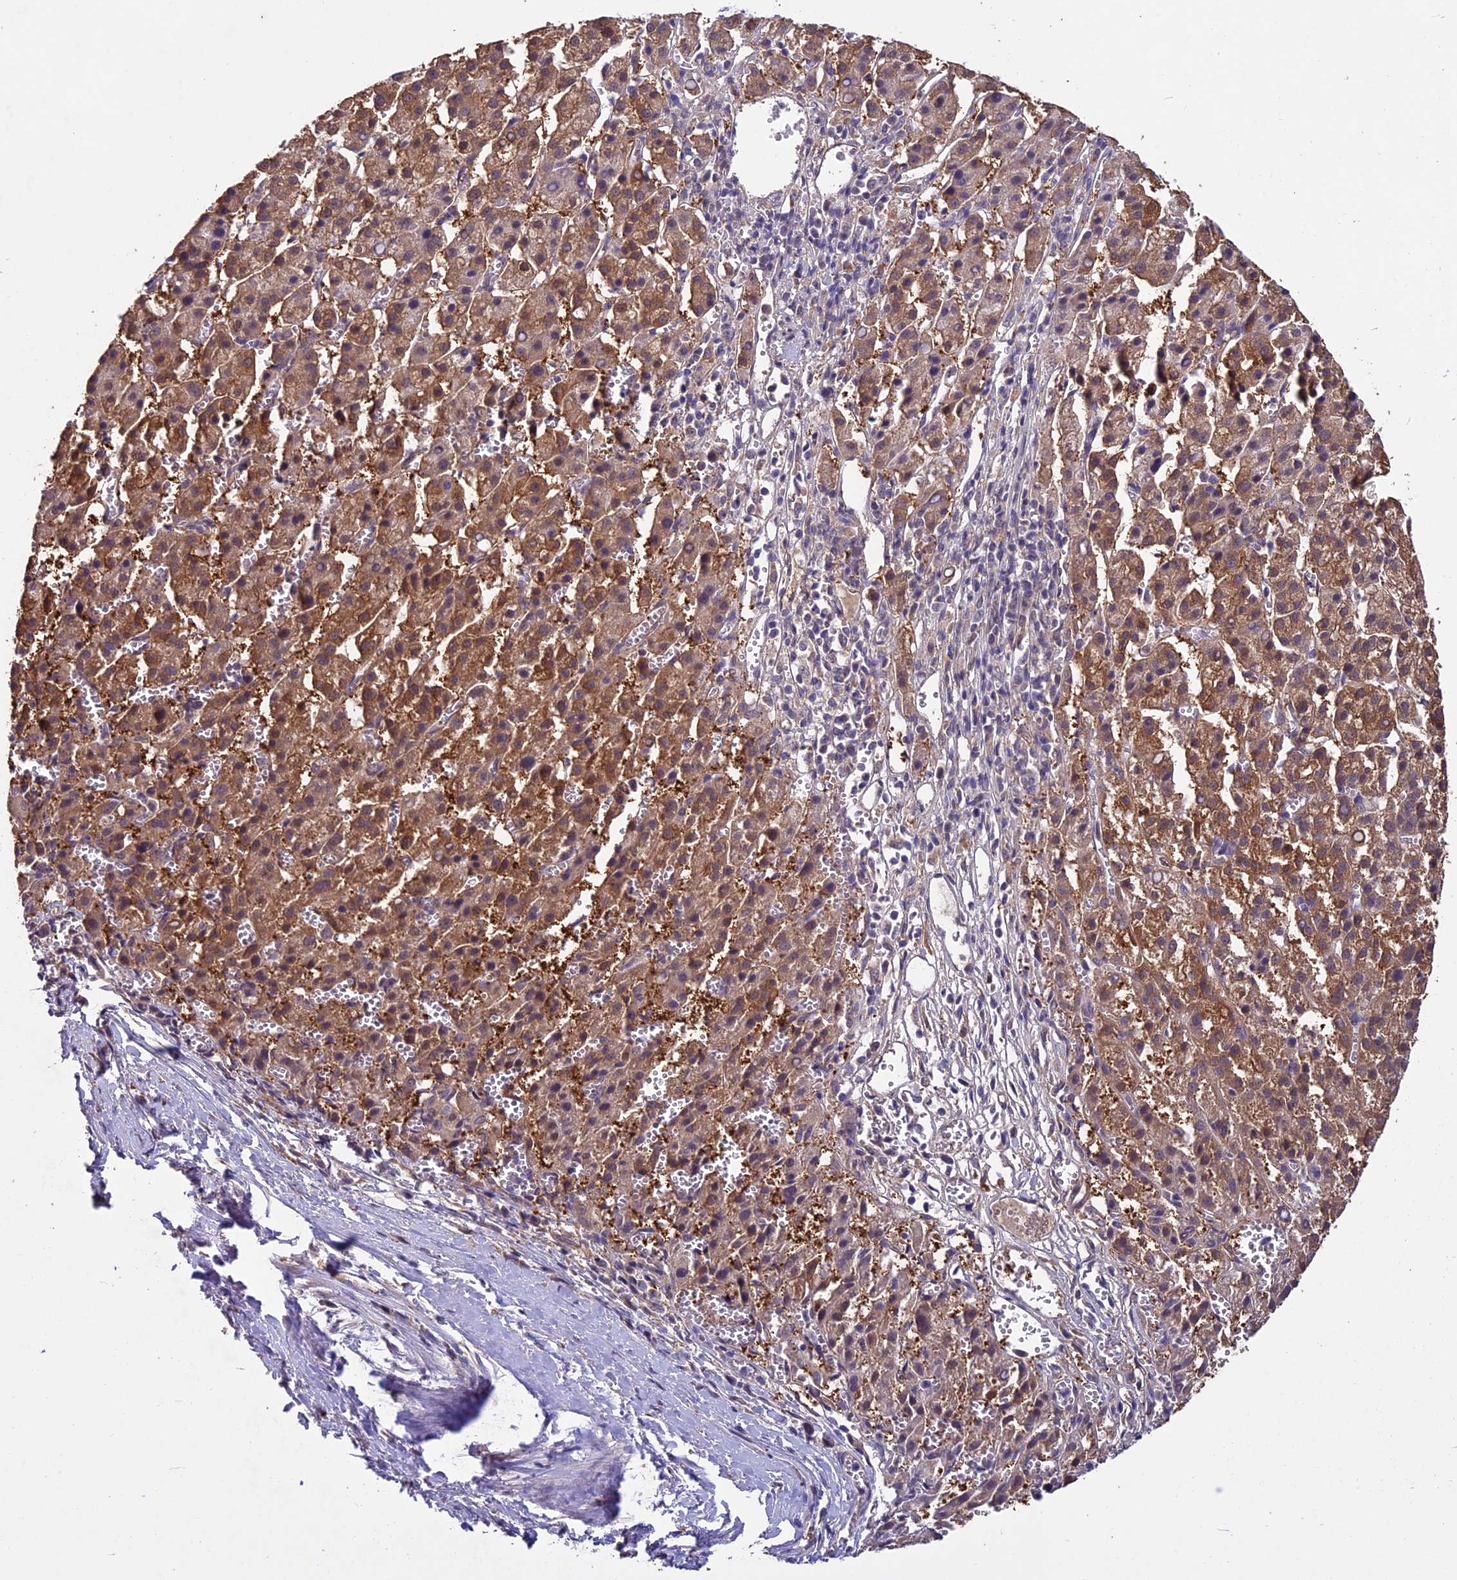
{"staining": {"intensity": "moderate", "quantity": ">75%", "location": "cytoplasmic/membranous"}, "tissue": "liver cancer", "cell_type": "Tumor cells", "image_type": "cancer", "snomed": [{"axis": "morphology", "description": "Carcinoma, Hepatocellular, NOS"}, {"axis": "topography", "description": "Liver"}], "caption": "Moderate cytoplasmic/membranous expression for a protein is seen in approximately >75% of tumor cells of hepatocellular carcinoma (liver) using IHC.", "gene": "C3orf70", "patient": {"sex": "female", "age": 58}}